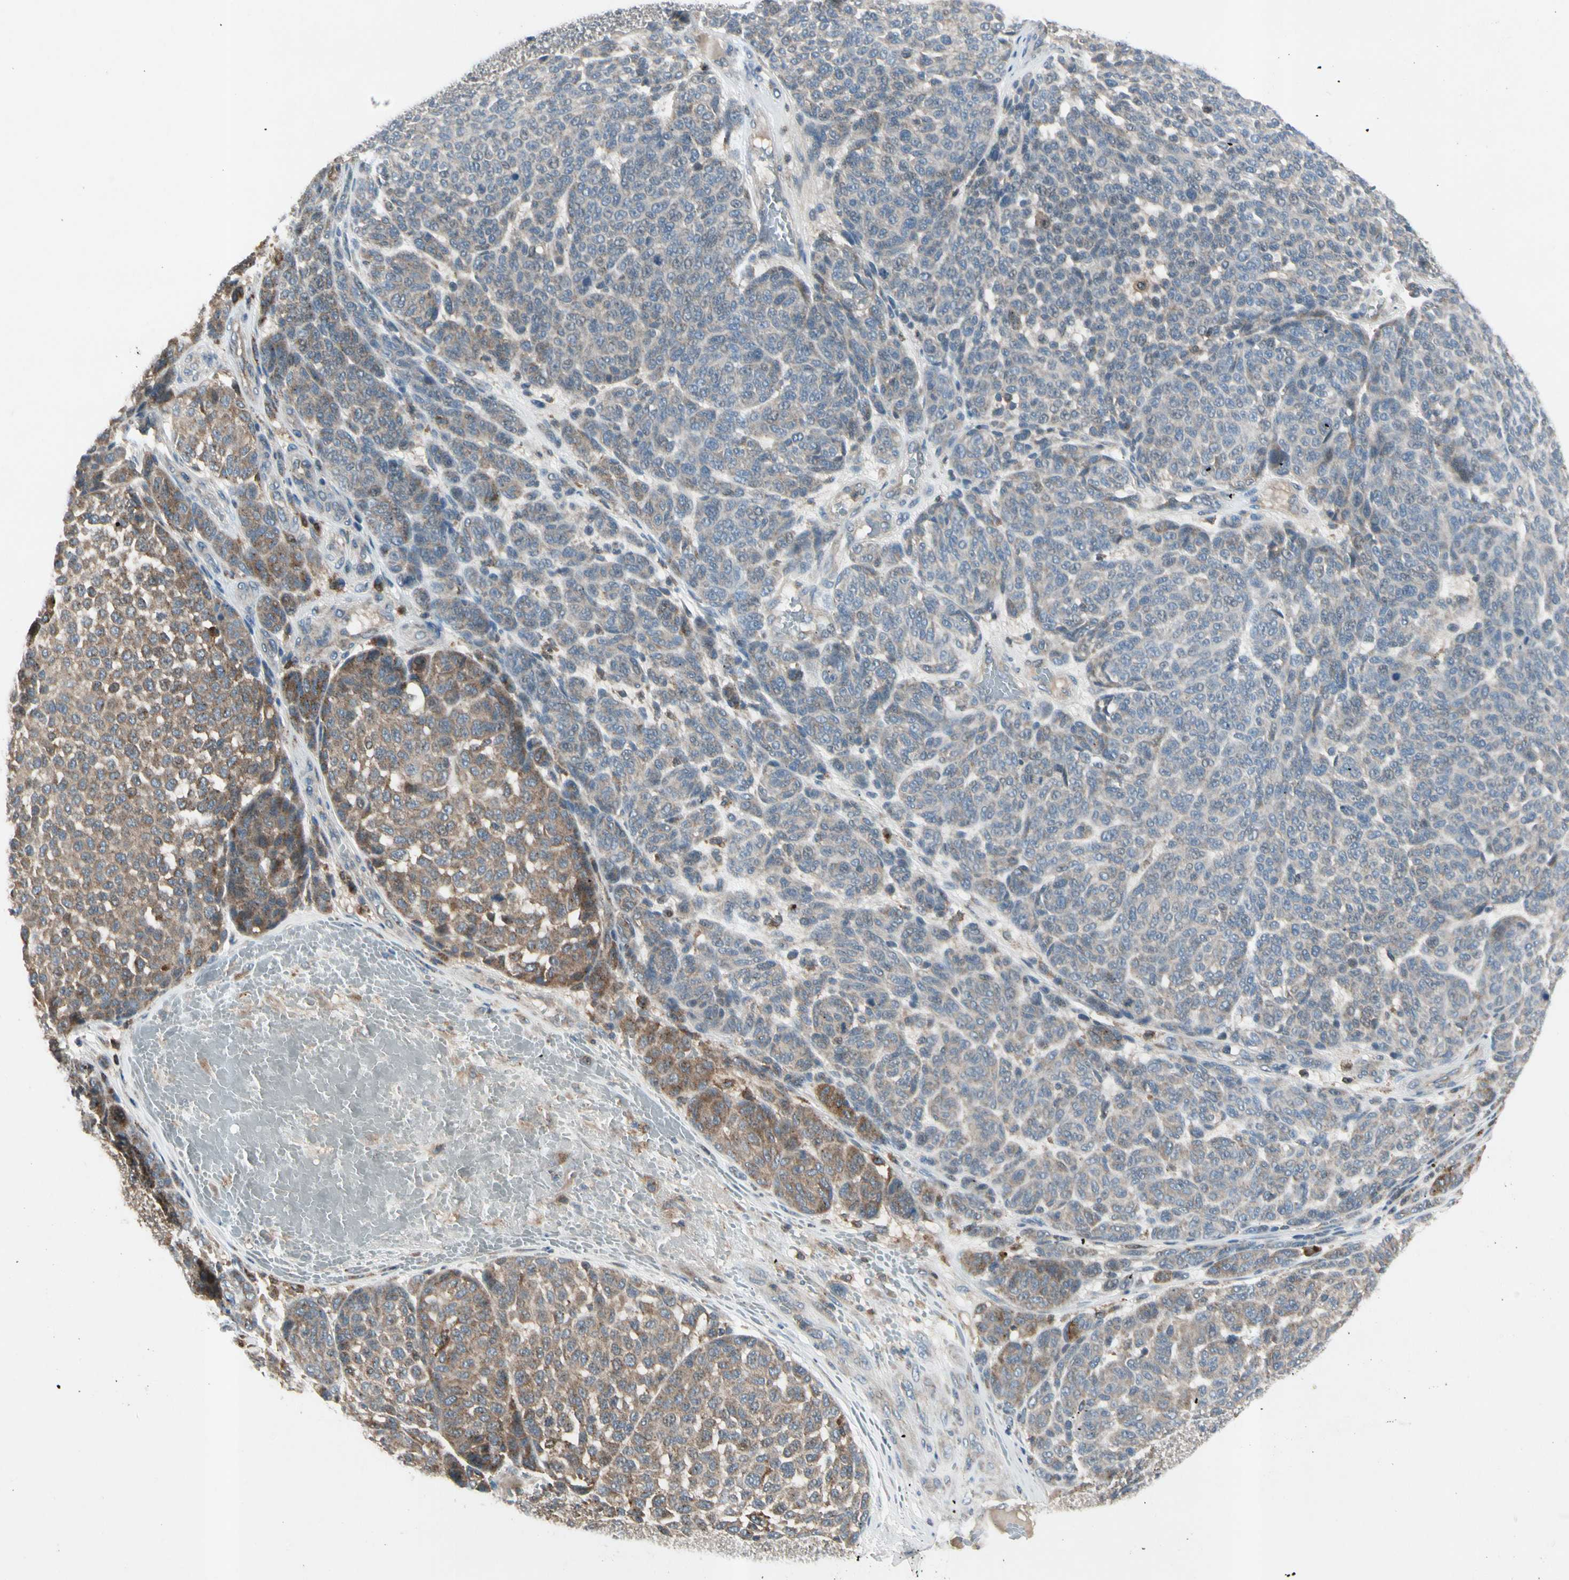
{"staining": {"intensity": "moderate", "quantity": "25%-75%", "location": "cytoplasmic/membranous"}, "tissue": "melanoma", "cell_type": "Tumor cells", "image_type": "cancer", "snomed": [{"axis": "morphology", "description": "Malignant melanoma, NOS"}, {"axis": "topography", "description": "Skin"}], "caption": "The micrograph shows immunohistochemical staining of melanoma. There is moderate cytoplasmic/membranous positivity is present in approximately 25%-75% of tumor cells.", "gene": "NMI", "patient": {"sex": "male", "age": 59}}